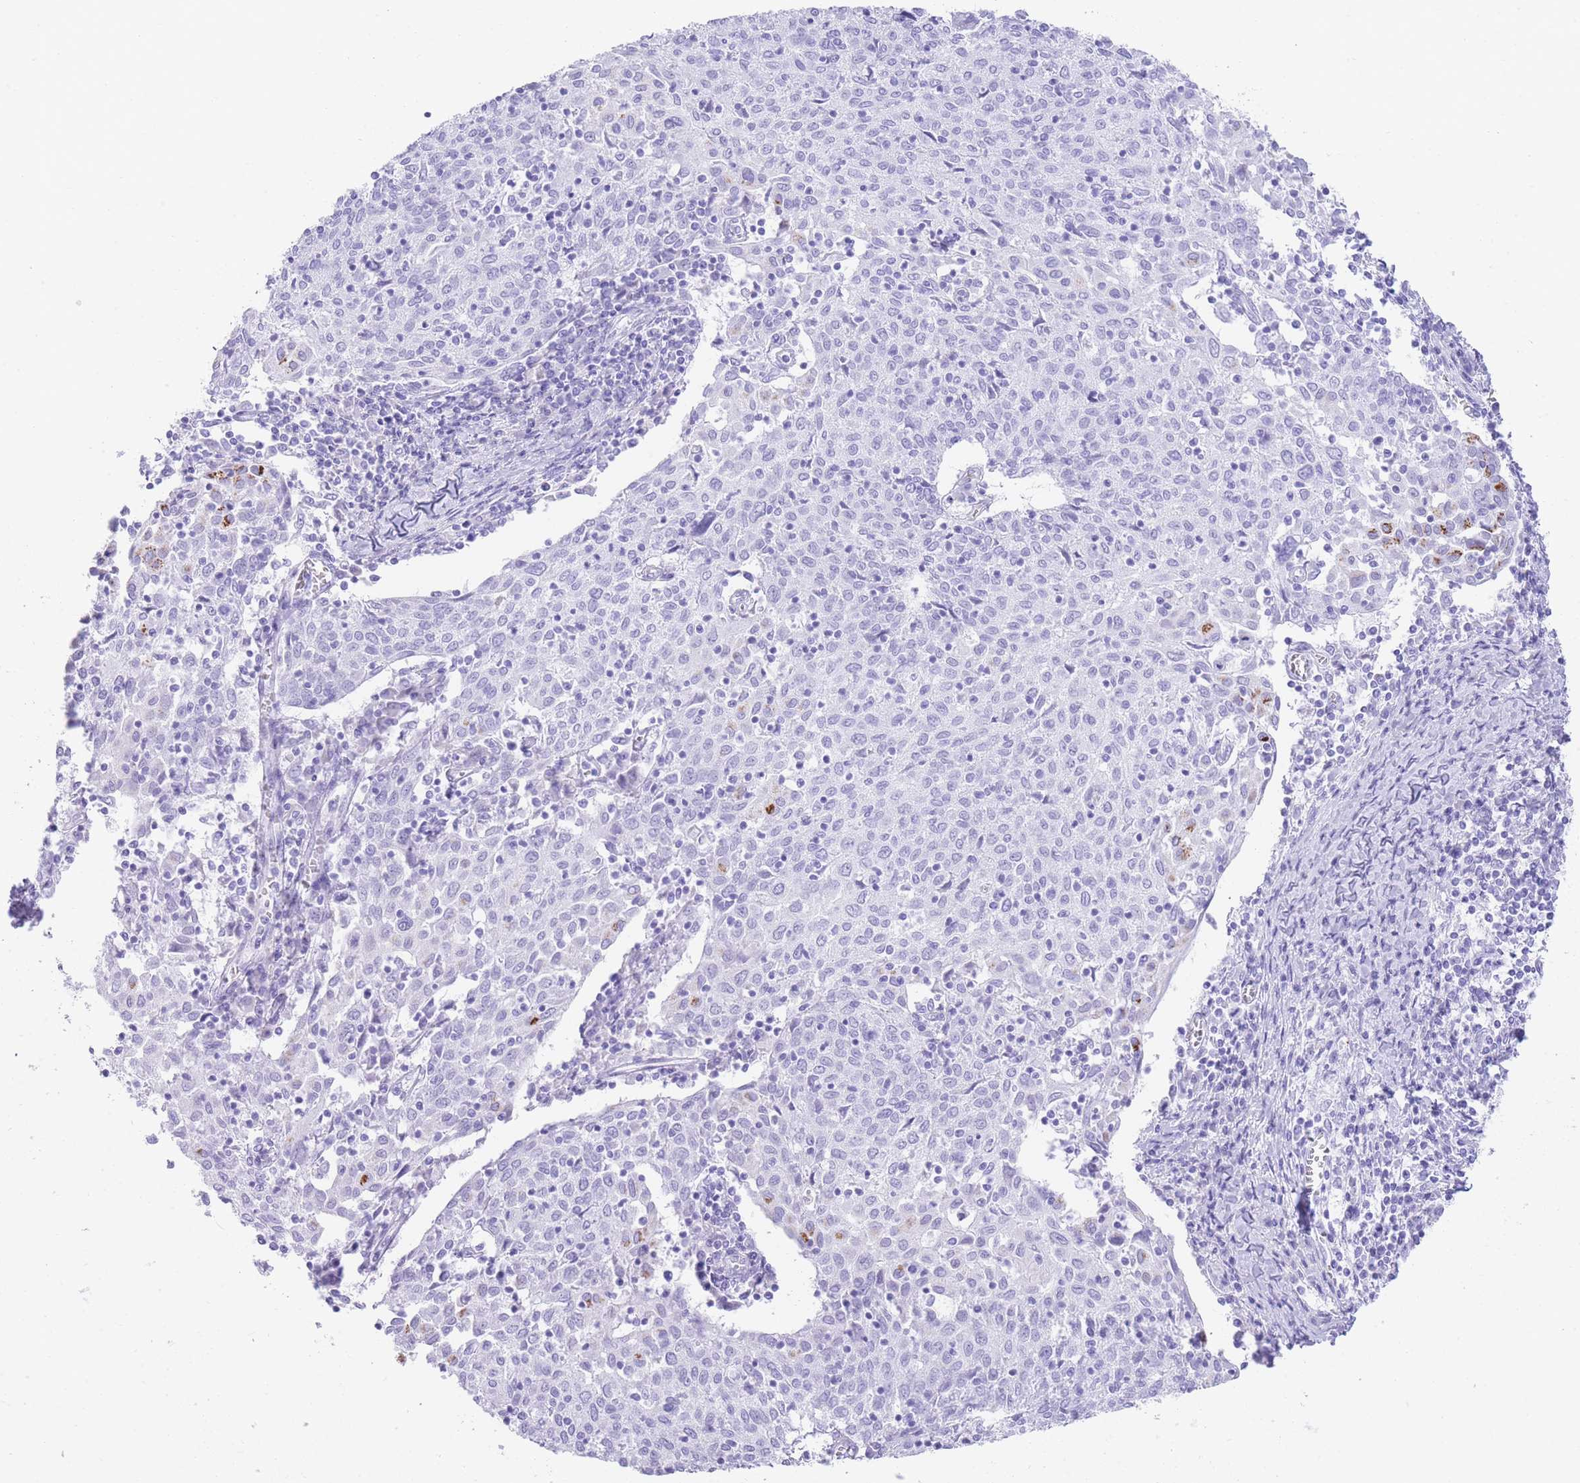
{"staining": {"intensity": "negative", "quantity": "none", "location": "none"}, "tissue": "cervical cancer", "cell_type": "Tumor cells", "image_type": "cancer", "snomed": [{"axis": "morphology", "description": "Squamous cell carcinoma, NOS"}, {"axis": "topography", "description": "Cervix"}], "caption": "Immunohistochemistry micrograph of neoplastic tissue: human cervical cancer stained with DAB displays no significant protein staining in tumor cells.", "gene": "ELOA2", "patient": {"sex": "female", "age": 52}}